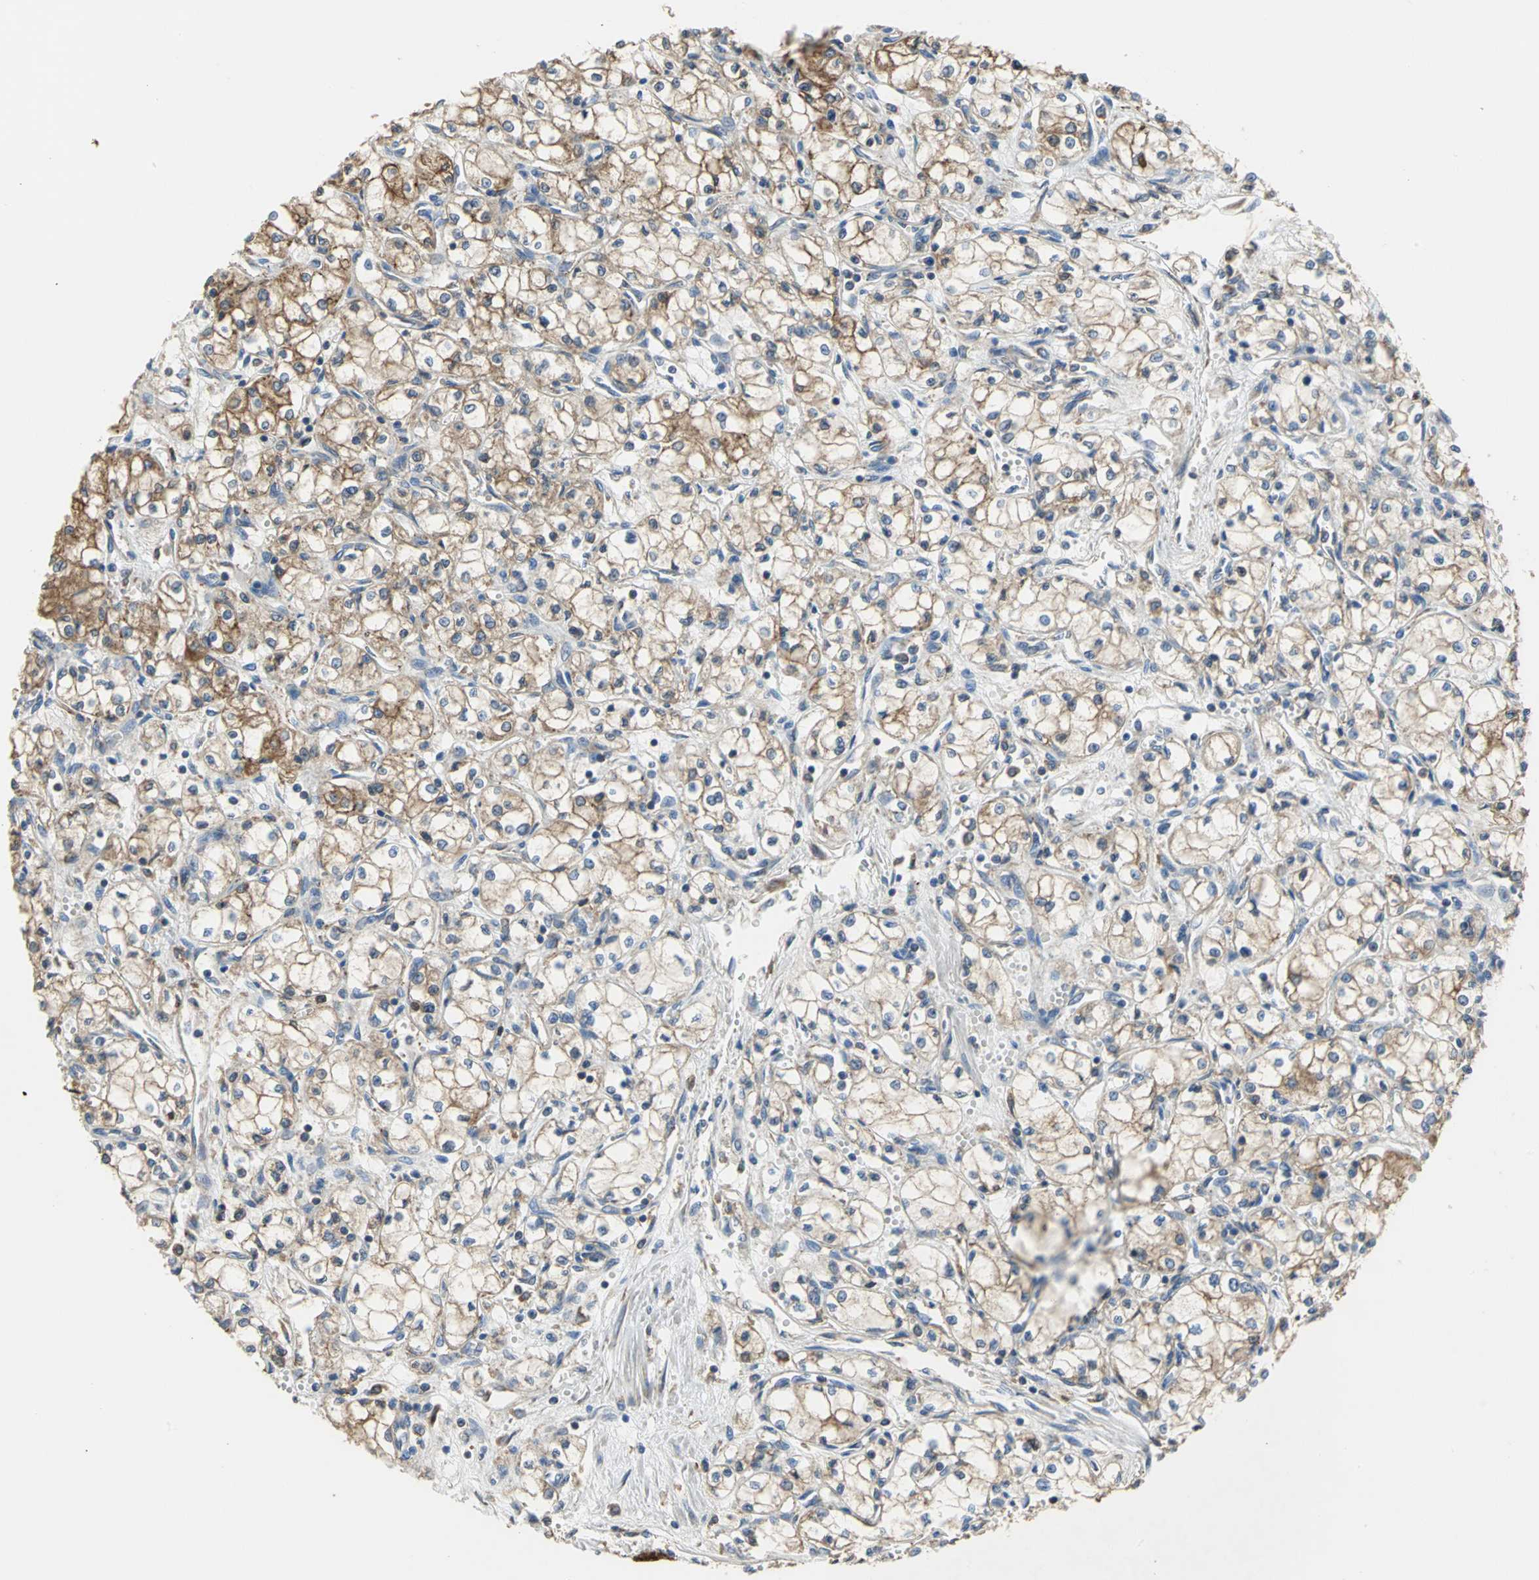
{"staining": {"intensity": "weak", "quantity": ">75%", "location": "cytoplasmic/membranous"}, "tissue": "renal cancer", "cell_type": "Tumor cells", "image_type": "cancer", "snomed": [{"axis": "morphology", "description": "Normal tissue, NOS"}, {"axis": "morphology", "description": "Adenocarcinoma, NOS"}, {"axis": "topography", "description": "Kidney"}], "caption": "IHC photomicrograph of renal cancer (adenocarcinoma) stained for a protein (brown), which displays low levels of weak cytoplasmic/membranous expression in about >75% of tumor cells.", "gene": "SDF2L1", "patient": {"sex": "male", "age": 59}}